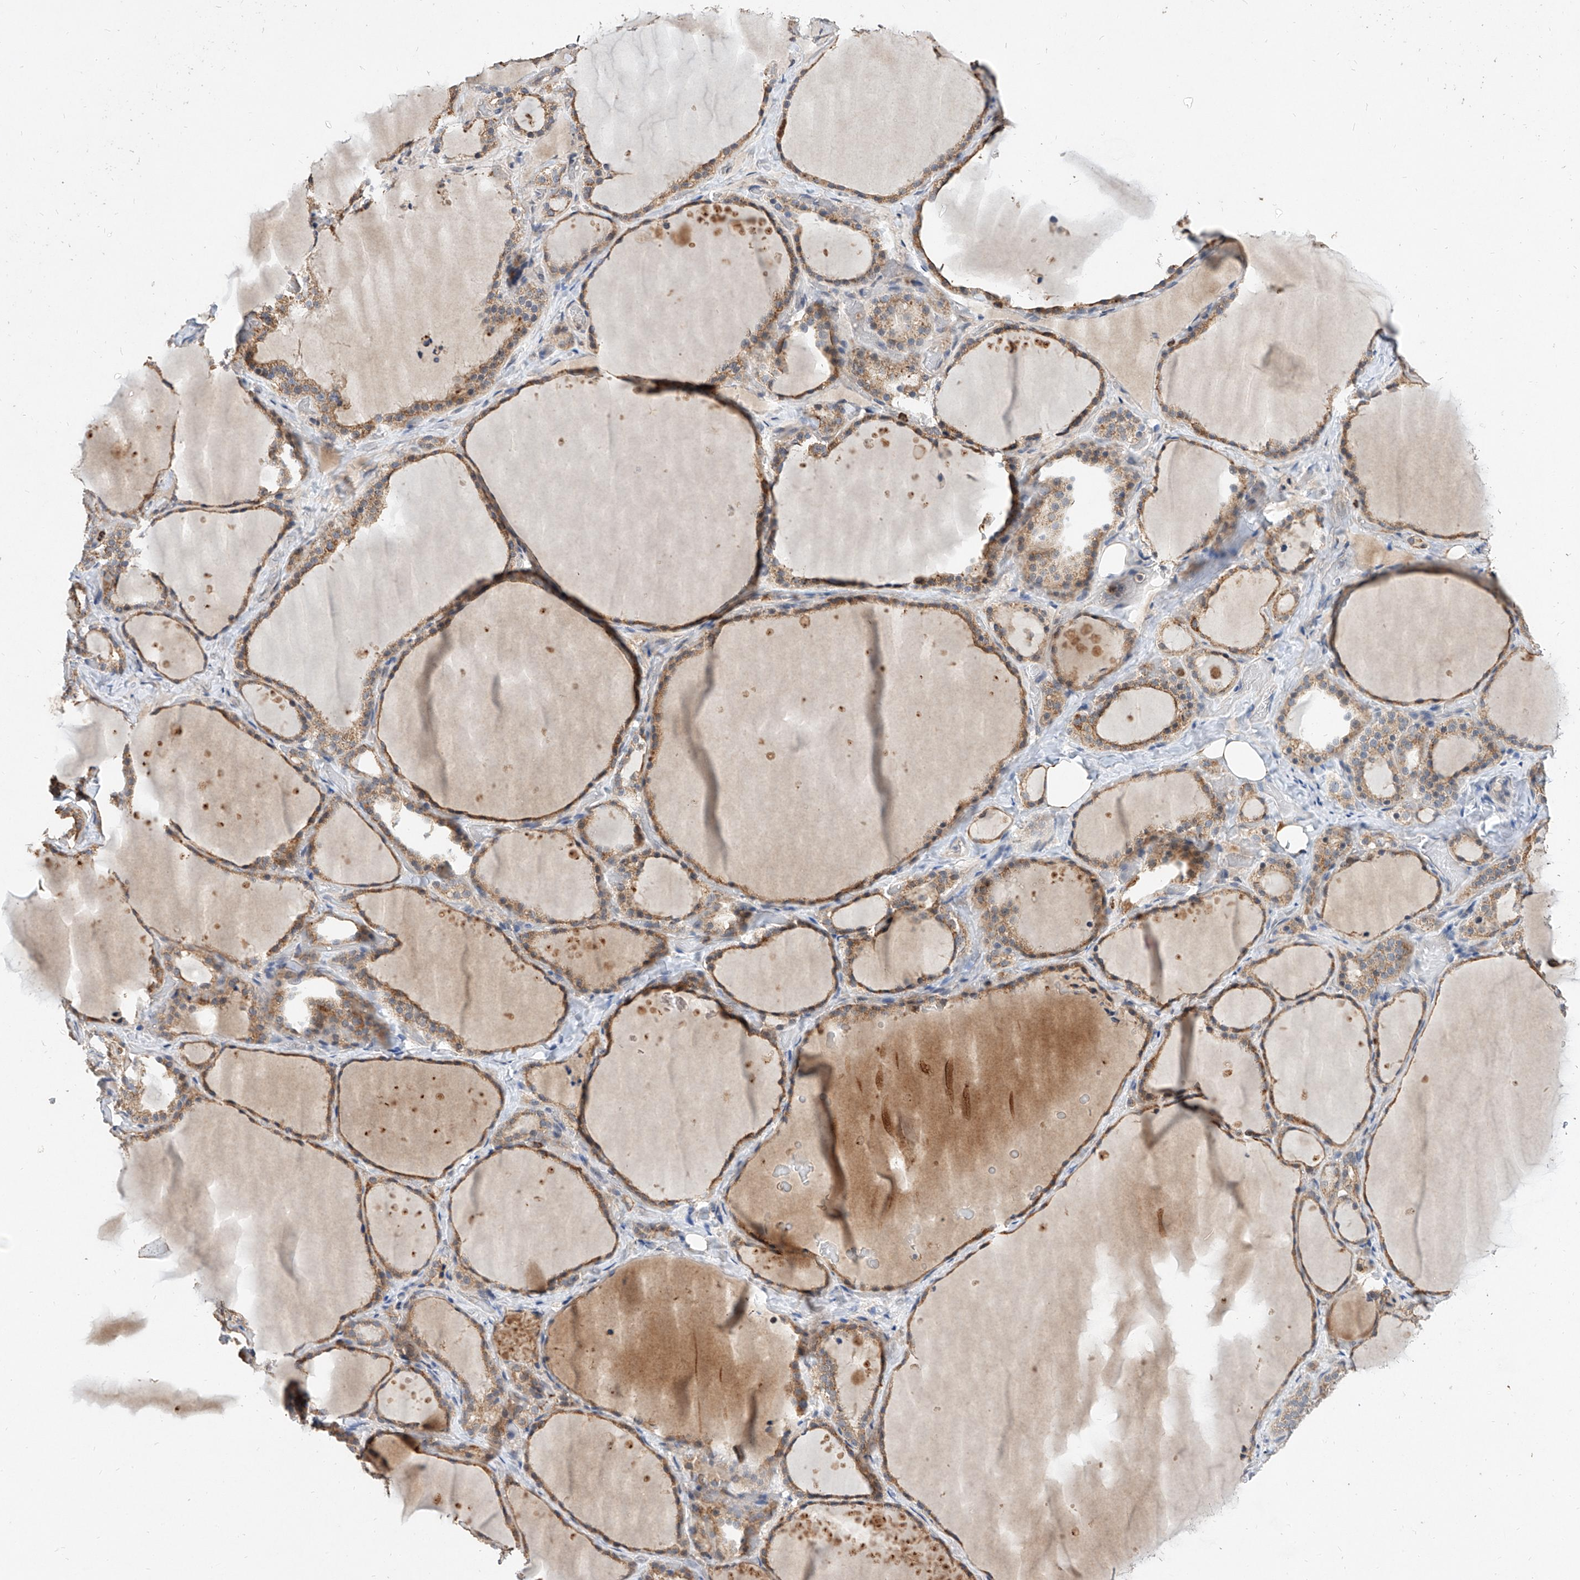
{"staining": {"intensity": "moderate", "quantity": ">75%", "location": "cytoplasmic/membranous"}, "tissue": "thyroid gland", "cell_type": "Glandular cells", "image_type": "normal", "snomed": [{"axis": "morphology", "description": "Normal tissue, NOS"}, {"axis": "topography", "description": "Thyroid gland"}], "caption": "Immunohistochemistry (IHC) staining of unremarkable thyroid gland, which shows medium levels of moderate cytoplasmic/membranous staining in about >75% of glandular cells indicating moderate cytoplasmic/membranous protein positivity. The staining was performed using DAB (3,3'-diaminobenzidine) (brown) for protein detection and nuclei were counterstained in hematoxylin (blue).", "gene": "MFSD4B", "patient": {"sex": "female", "age": 44}}